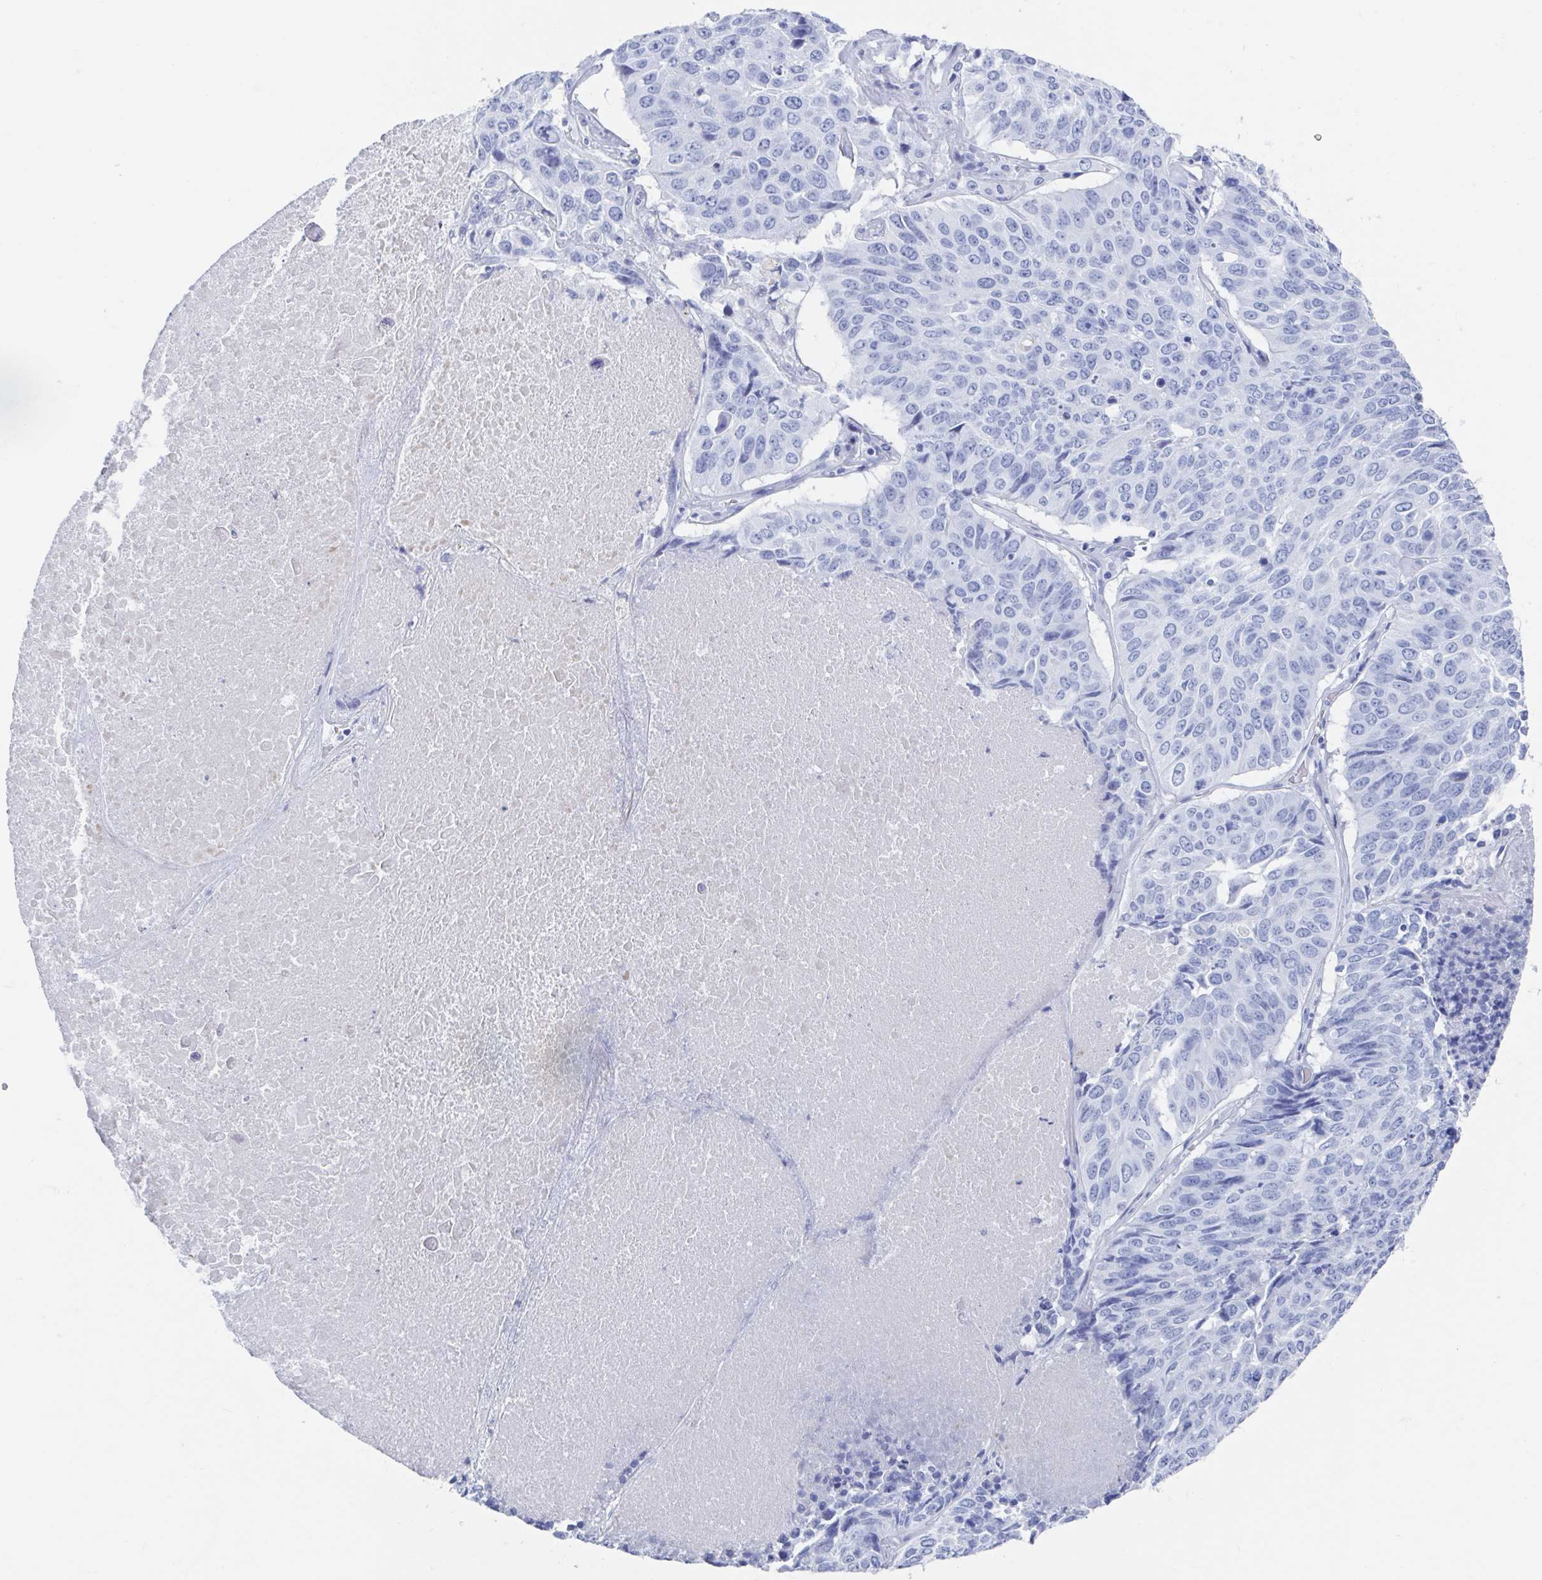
{"staining": {"intensity": "negative", "quantity": "none", "location": "none"}, "tissue": "lung cancer", "cell_type": "Tumor cells", "image_type": "cancer", "snomed": [{"axis": "morphology", "description": "Normal tissue, NOS"}, {"axis": "morphology", "description": "Squamous cell carcinoma, NOS"}, {"axis": "topography", "description": "Bronchus"}, {"axis": "topography", "description": "Lung"}], "caption": "Immunohistochemistry (IHC) photomicrograph of neoplastic tissue: human lung cancer (squamous cell carcinoma) stained with DAB demonstrates no significant protein expression in tumor cells. (DAB (3,3'-diaminobenzidine) IHC with hematoxylin counter stain).", "gene": "C10orf53", "patient": {"sex": "male", "age": 64}}